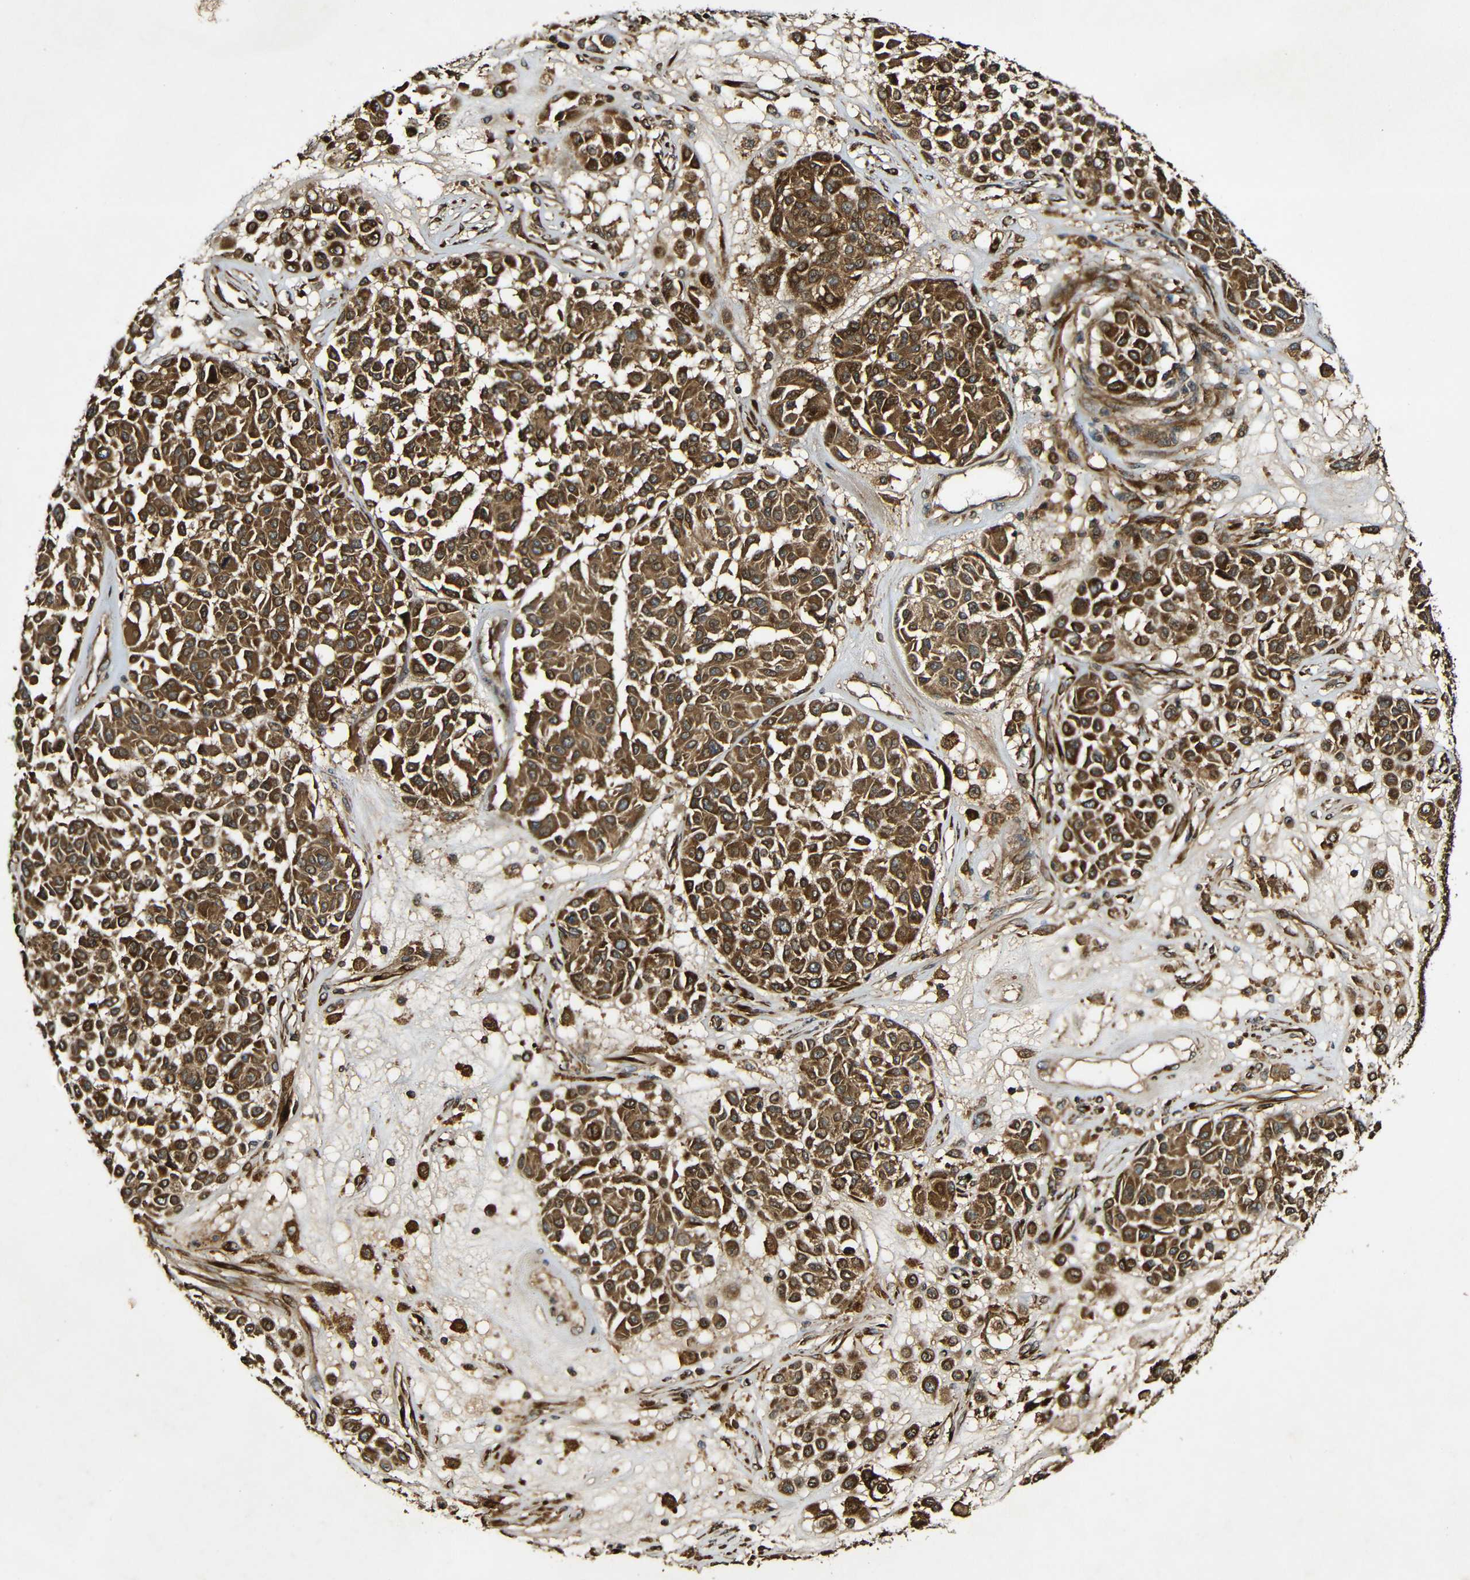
{"staining": {"intensity": "strong", "quantity": ">75%", "location": "cytoplasmic/membranous"}, "tissue": "melanoma", "cell_type": "Tumor cells", "image_type": "cancer", "snomed": [{"axis": "morphology", "description": "Malignant melanoma, Metastatic site"}, {"axis": "topography", "description": "Soft tissue"}], "caption": "The micrograph displays immunohistochemical staining of malignant melanoma (metastatic site). There is strong cytoplasmic/membranous staining is present in approximately >75% of tumor cells.", "gene": "CASP8", "patient": {"sex": "male", "age": 41}}